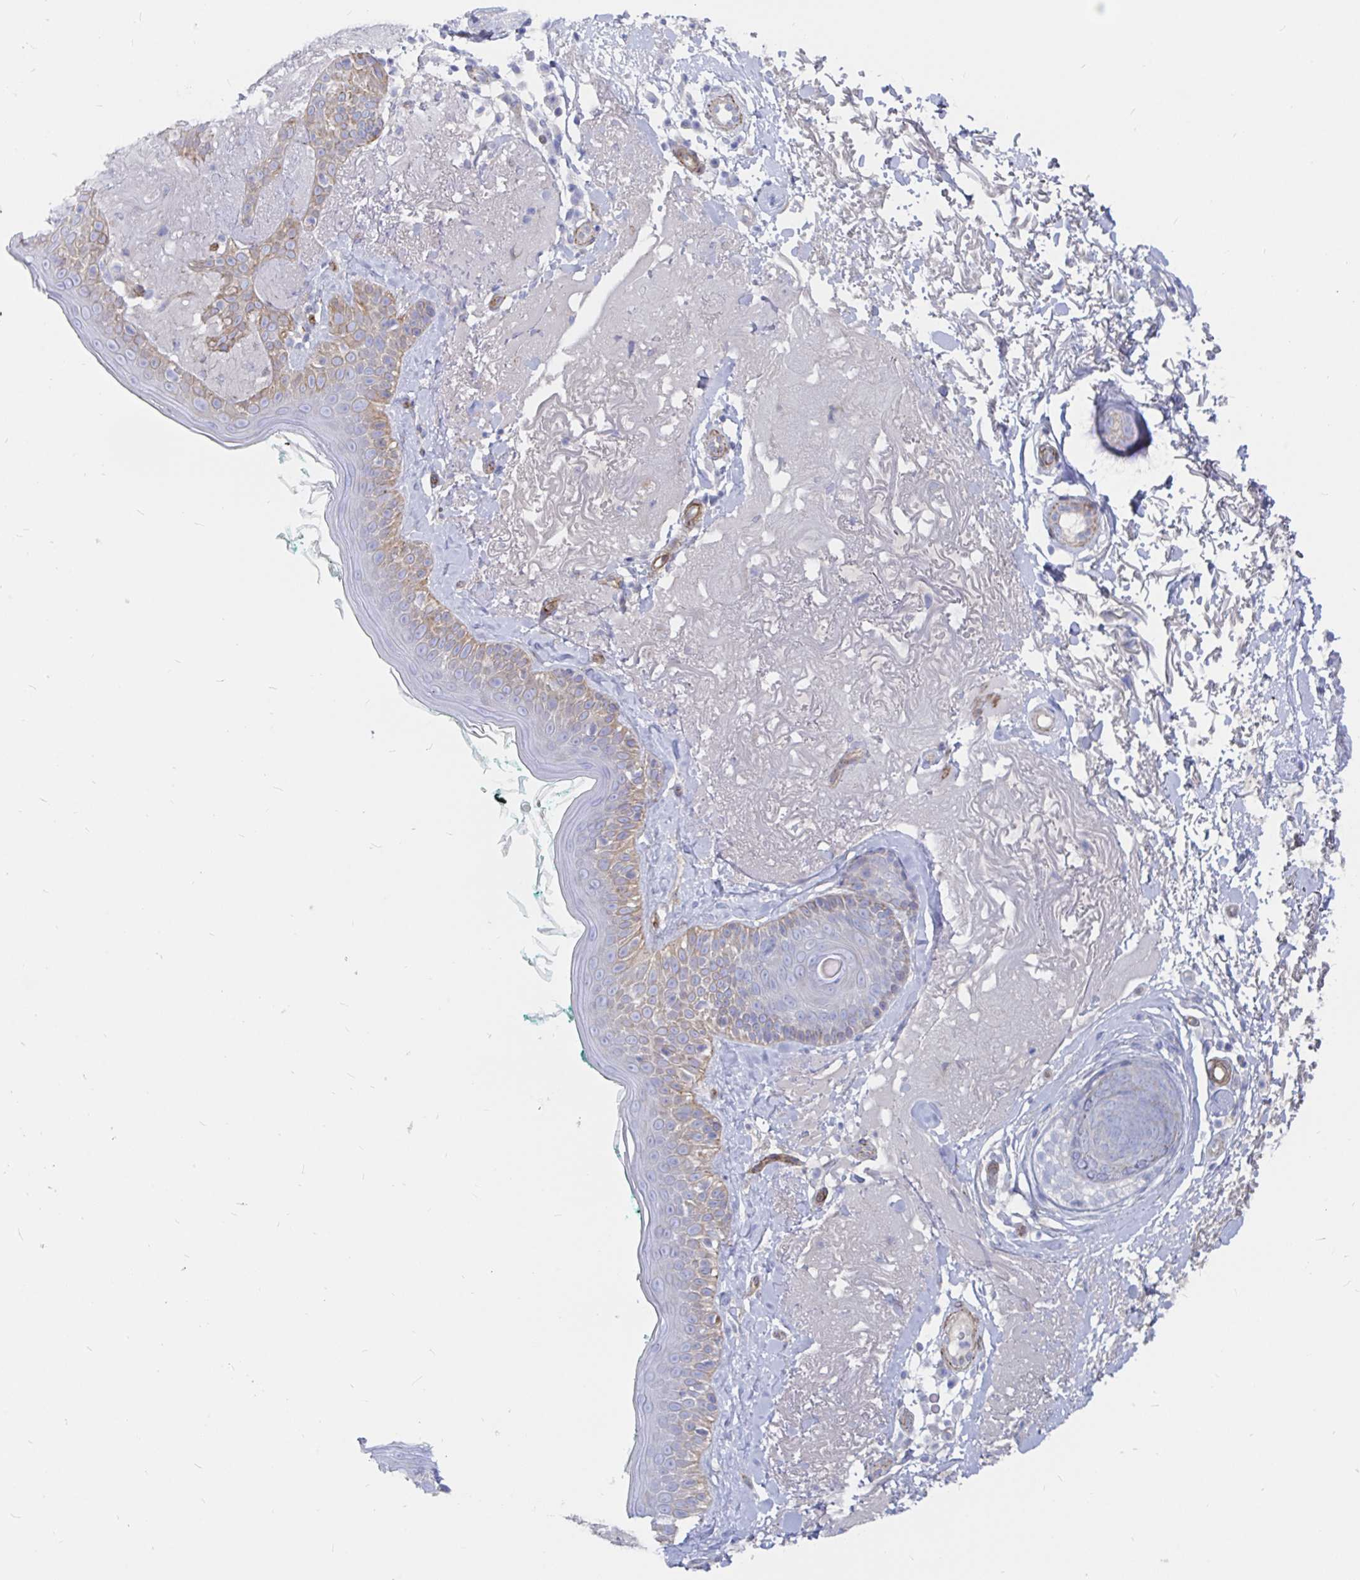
{"staining": {"intensity": "negative", "quantity": "none", "location": "none"}, "tissue": "skin", "cell_type": "Fibroblasts", "image_type": "normal", "snomed": [{"axis": "morphology", "description": "Normal tissue, NOS"}, {"axis": "topography", "description": "Skin"}], "caption": "Photomicrograph shows no significant protein staining in fibroblasts of normal skin.", "gene": "COX16", "patient": {"sex": "male", "age": 73}}